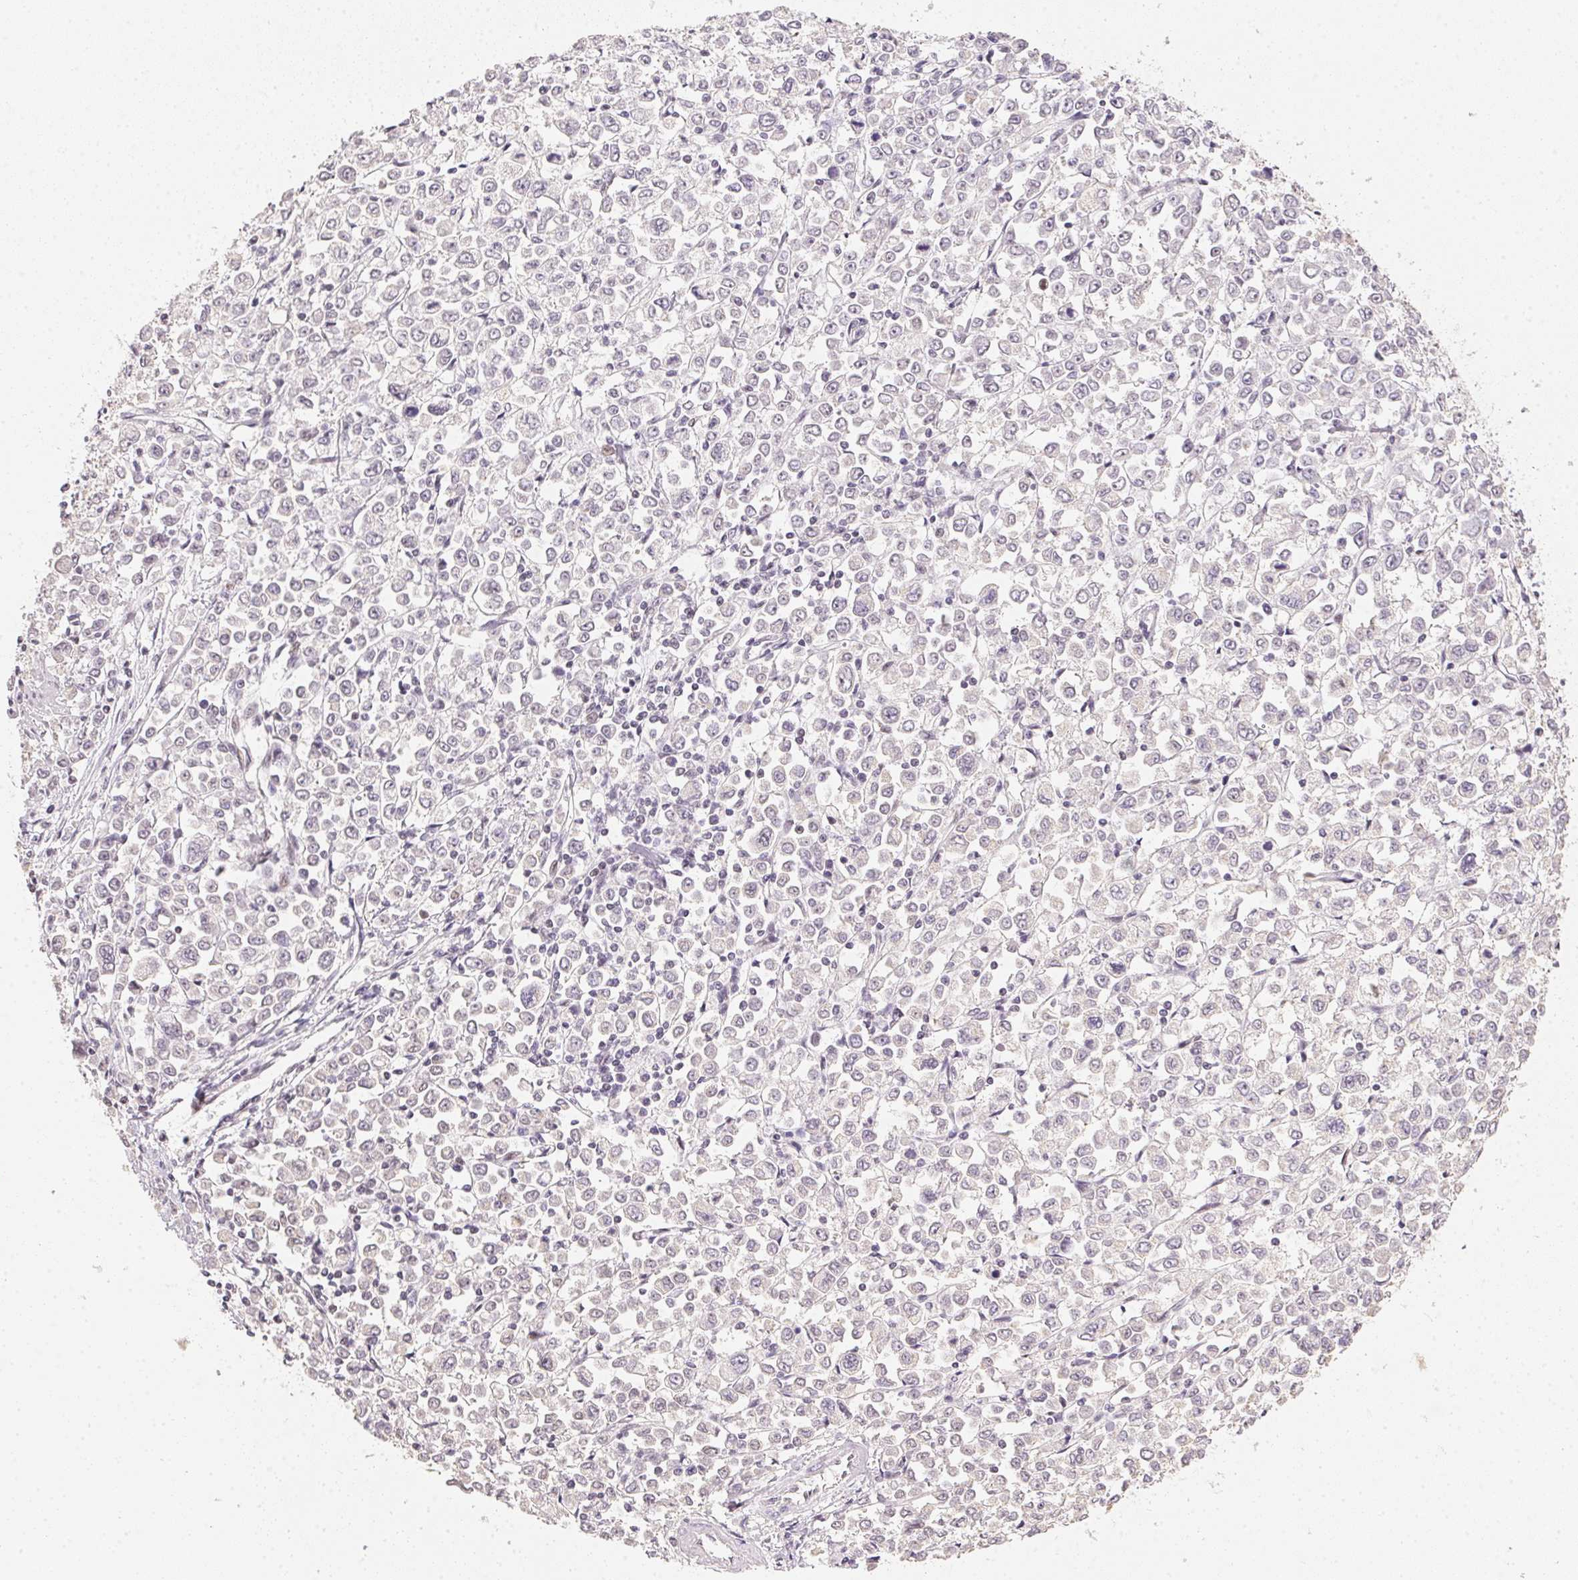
{"staining": {"intensity": "negative", "quantity": "none", "location": "none"}, "tissue": "stomach cancer", "cell_type": "Tumor cells", "image_type": "cancer", "snomed": [{"axis": "morphology", "description": "Adenocarcinoma, NOS"}, {"axis": "topography", "description": "Stomach, upper"}], "caption": "A photomicrograph of stomach adenocarcinoma stained for a protein exhibits no brown staining in tumor cells.", "gene": "KDM4D", "patient": {"sex": "male", "age": 70}}